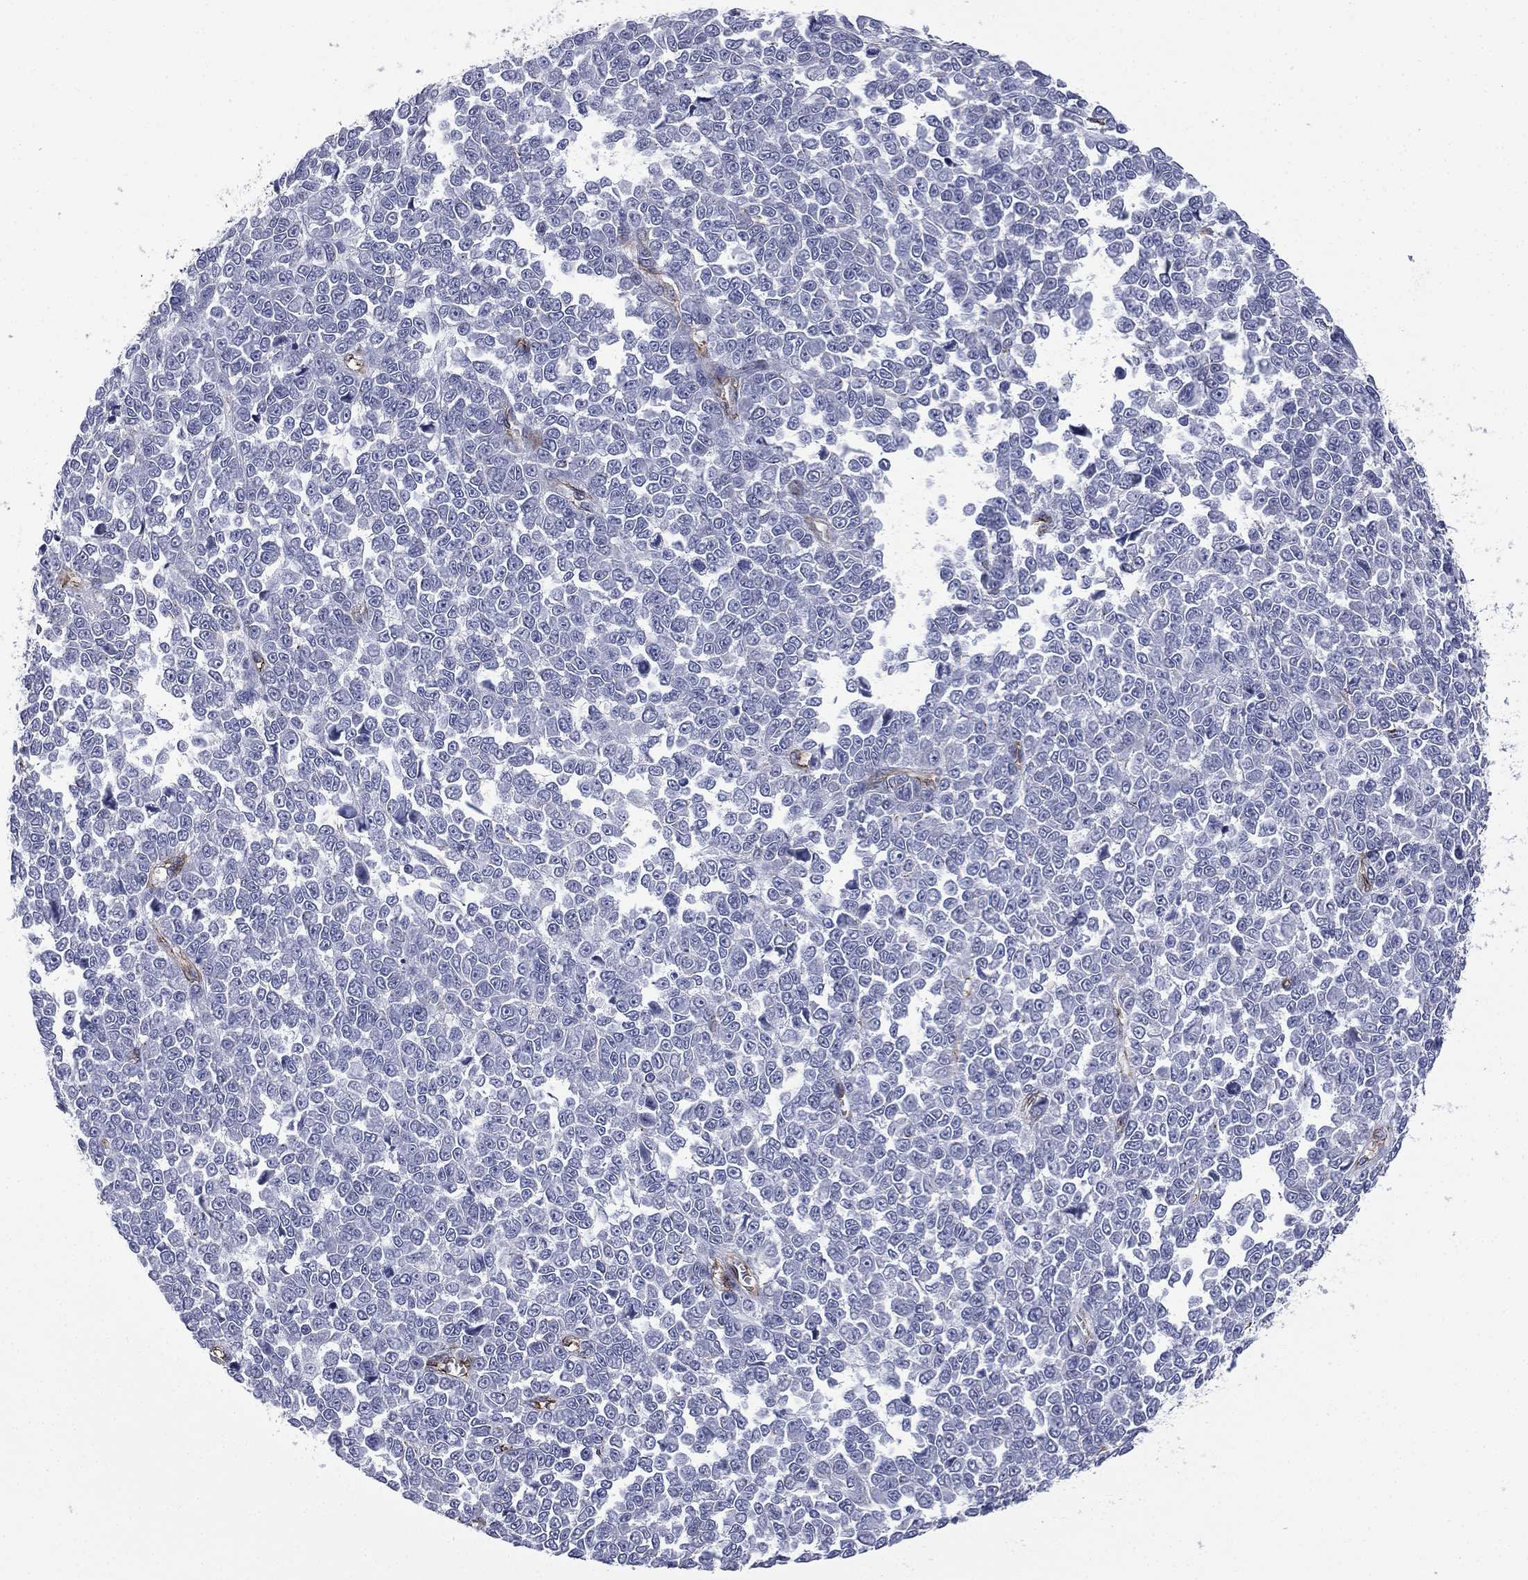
{"staining": {"intensity": "negative", "quantity": "none", "location": "none"}, "tissue": "melanoma", "cell_type": "Tumor cells", "image_type": "cancer", "snomed": [{"axis": "morphology", "description": "Malignant melanoma, NOS"}, {"axis": "topography", "description": "Skin"}], "caption": "This is a image of IHC staining of malignant melanoma, which shows no staining in tumor cells.", "gene": "CAVIN3", "patient": {"sex": "female", "age": 95}}